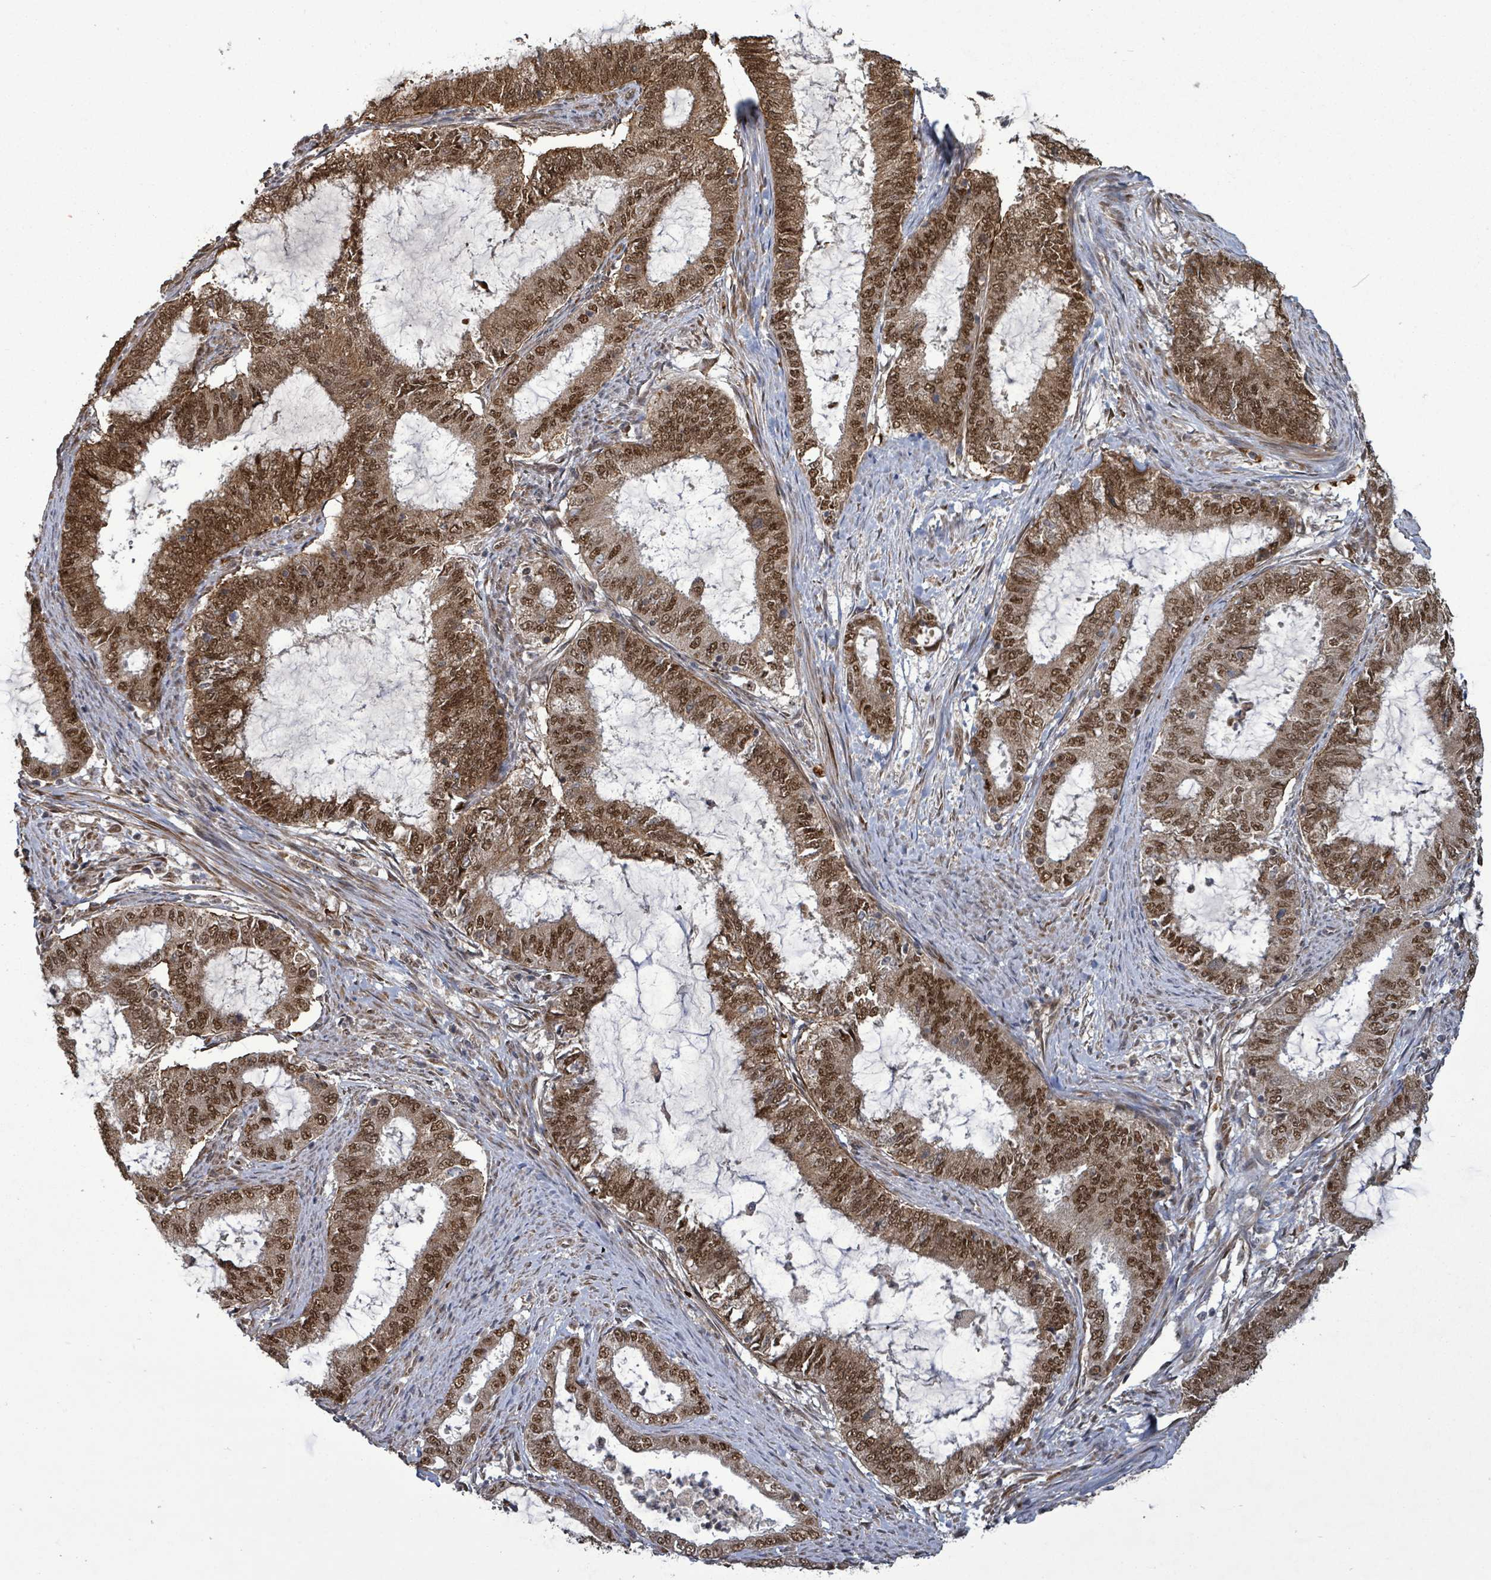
{"staining": {"intensity": "moderate", "quantity": ">75%", "location": "cytoplasmic/membranous,nuclear"}, "tissue": "endometrial cancer", "cell_type": "Tumor cells", "image_type": "cancer", "snomed": [{"axis": "morphology", "description": "Adenocarcinoma, NOS"}, {"axis": "topography", "description": "Endometrium"}], "caption": "Brown immunohistochemical staining in endometrial adenocarcinoma reveals moderate cytoplasmic/membranous and nuclear staining in approximately >75% of tumor cells.", "gene": "PATZ1", "patient": {"sex": "female", "age": 51}}